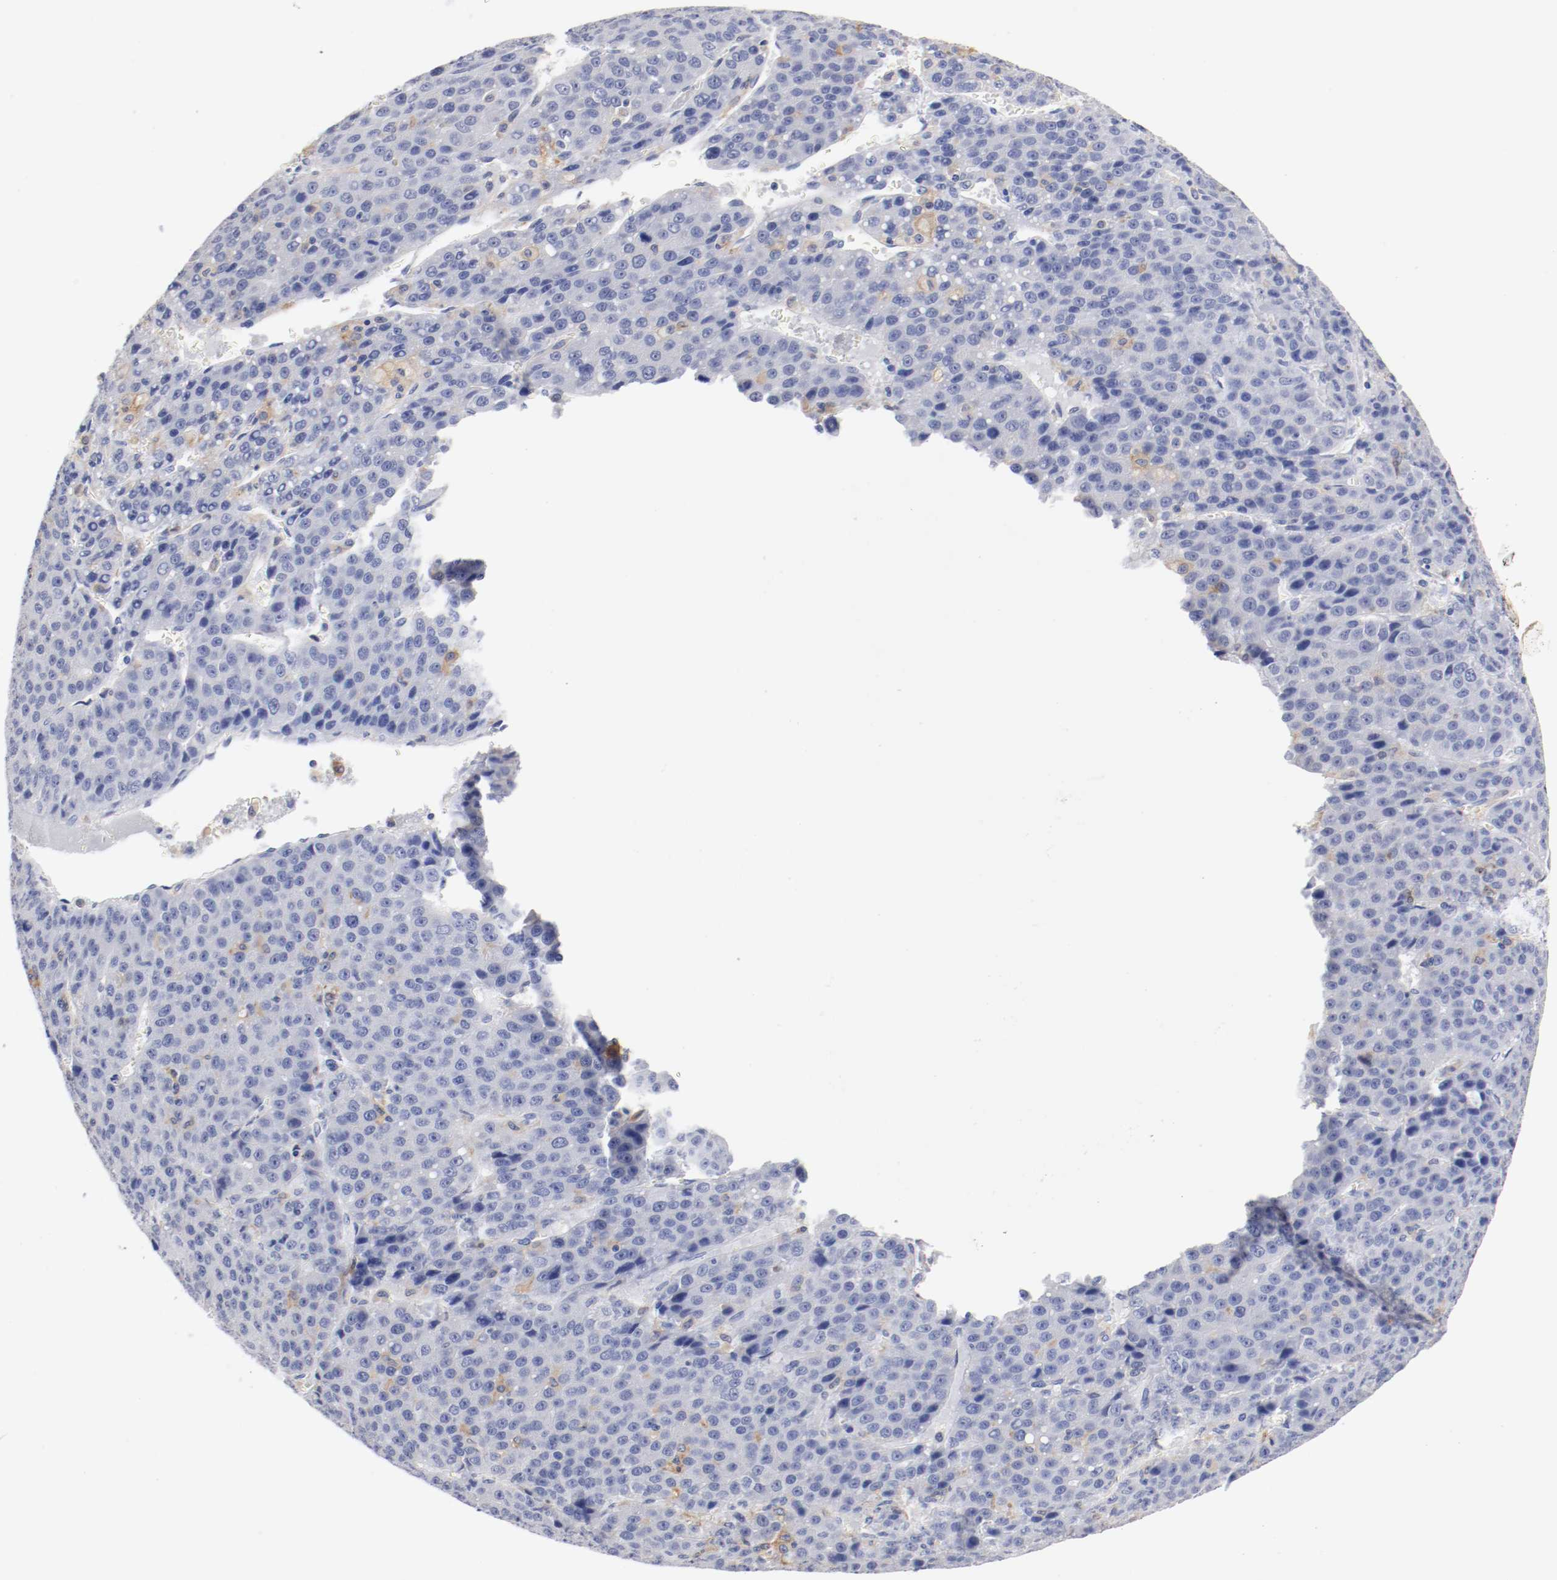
{"staining": {"intensity": "negative", "quantity": "none", "location": "none"}, "tissue": "liver cancer", "cell_type": "Tumor cells", "image_type": "cancer", "snomed": [{"axis": "morphology", "description": "Carcinoma, Hepatocellular, NOS"}, {"axis": "topography", "description": "Liver"}], "caption": "Immunohistochemical staining of liver cancer displays no significant staining in tumor cells.", "gene": "FGFBP1", "patient": {"sex": "female", "age": 53}}